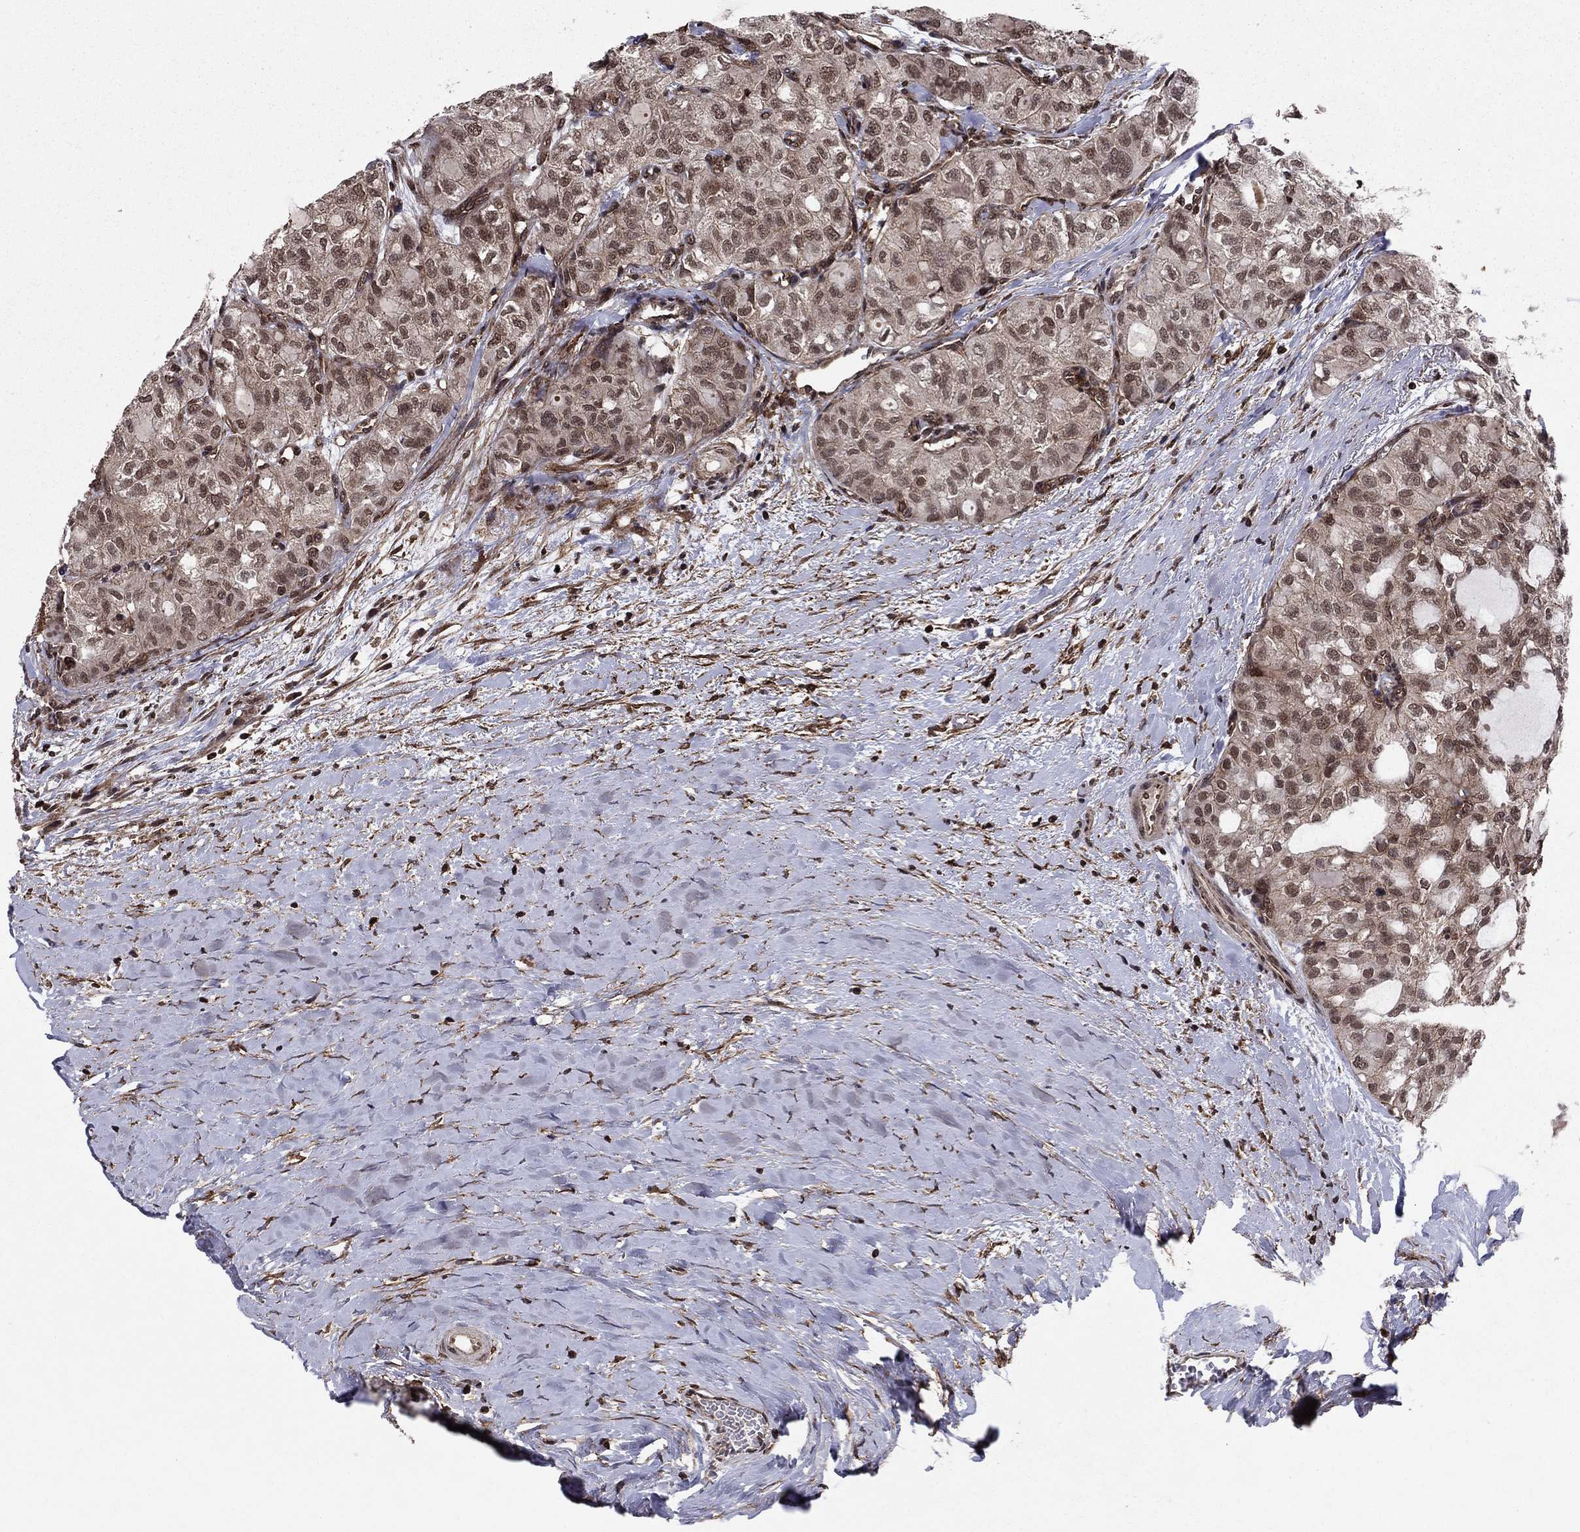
{"staining": {"intensity": "moderate", "quantity": "25%-75%", "location": "nuclear"}, "tissue": "thyroid cancer", "cell_type": "Tumor cells", "image_type": "cancer", "snomed": [{"axis": "morphology", "description": "Follicular adenoma carcinoma, NOS"}, {"axis": "topography", "description": "Thyroid gland"}], "caption": "Protein analysis of follicular adenoma carcinoma (thyroid) tissue displays moderate nuclear staining in about 25%-75% of tumor cells.", "gene": "SSX2IP", "patient": {"sex": "male", "age": 75}}